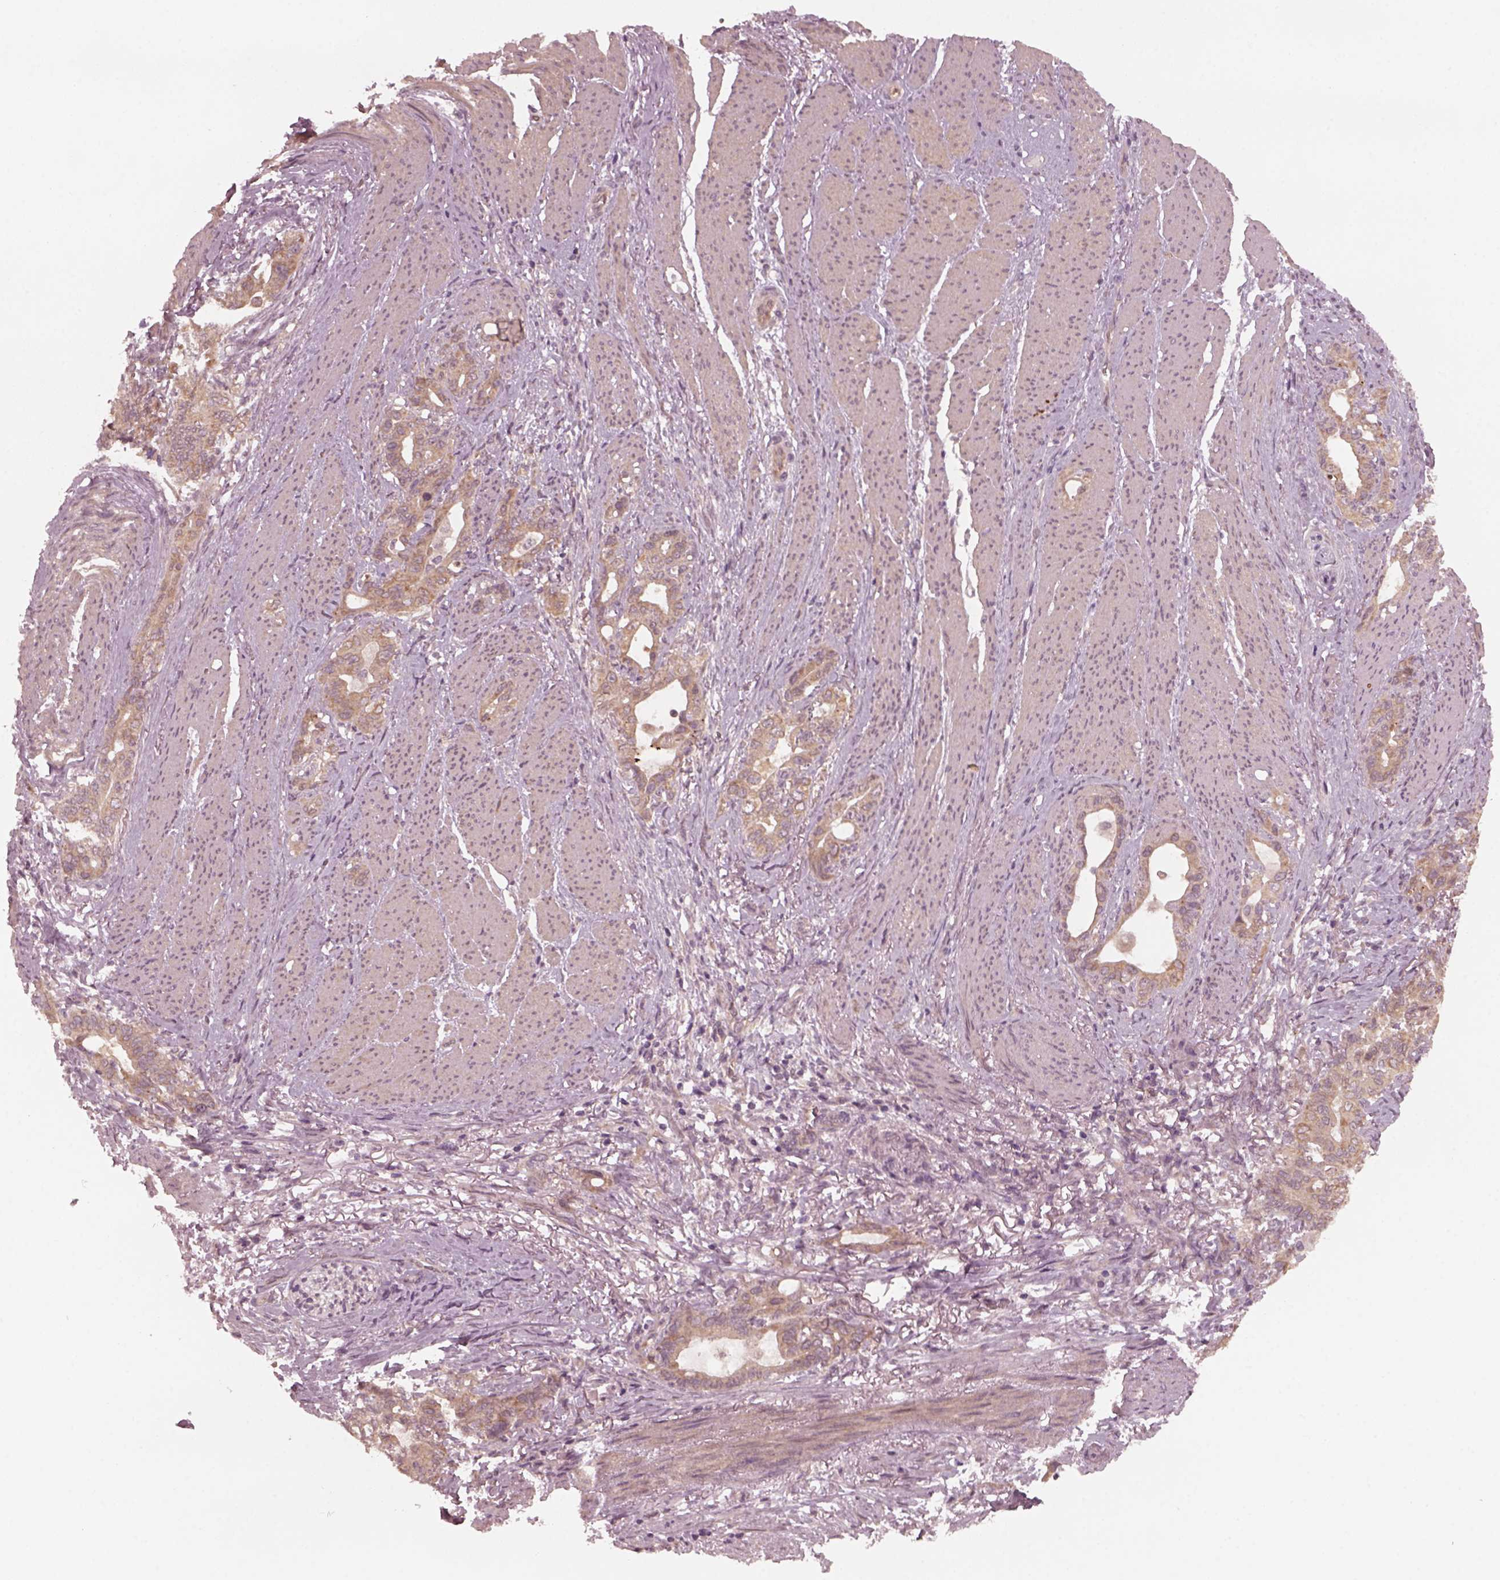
{"staining": {"intensity": "weak", "quantity": "25%-75%", "location": "cytoplasmic/membranous"}, "tissue": "stomach cancer", "cell_type": "Tumor cells", "image_type": "cancer", "snomed": [{"axis": "morphology", "description": "Normal tissue, NOS"}, {"axis": "morphology", "description": "Adenocarcinoma, NOS"}, {"axis": "topography", "description": "Esophagus"}, {"axis": "topography", "description": "Stomach, upper"}], "caption": "The photomicrograph displays staining of stomach cancer, revealing weak cytoplasmic/membranous protein positivity (brown color) within tumor cells.", "gene": "FAF2", "patient": {"sex": "male", "age": 62}}